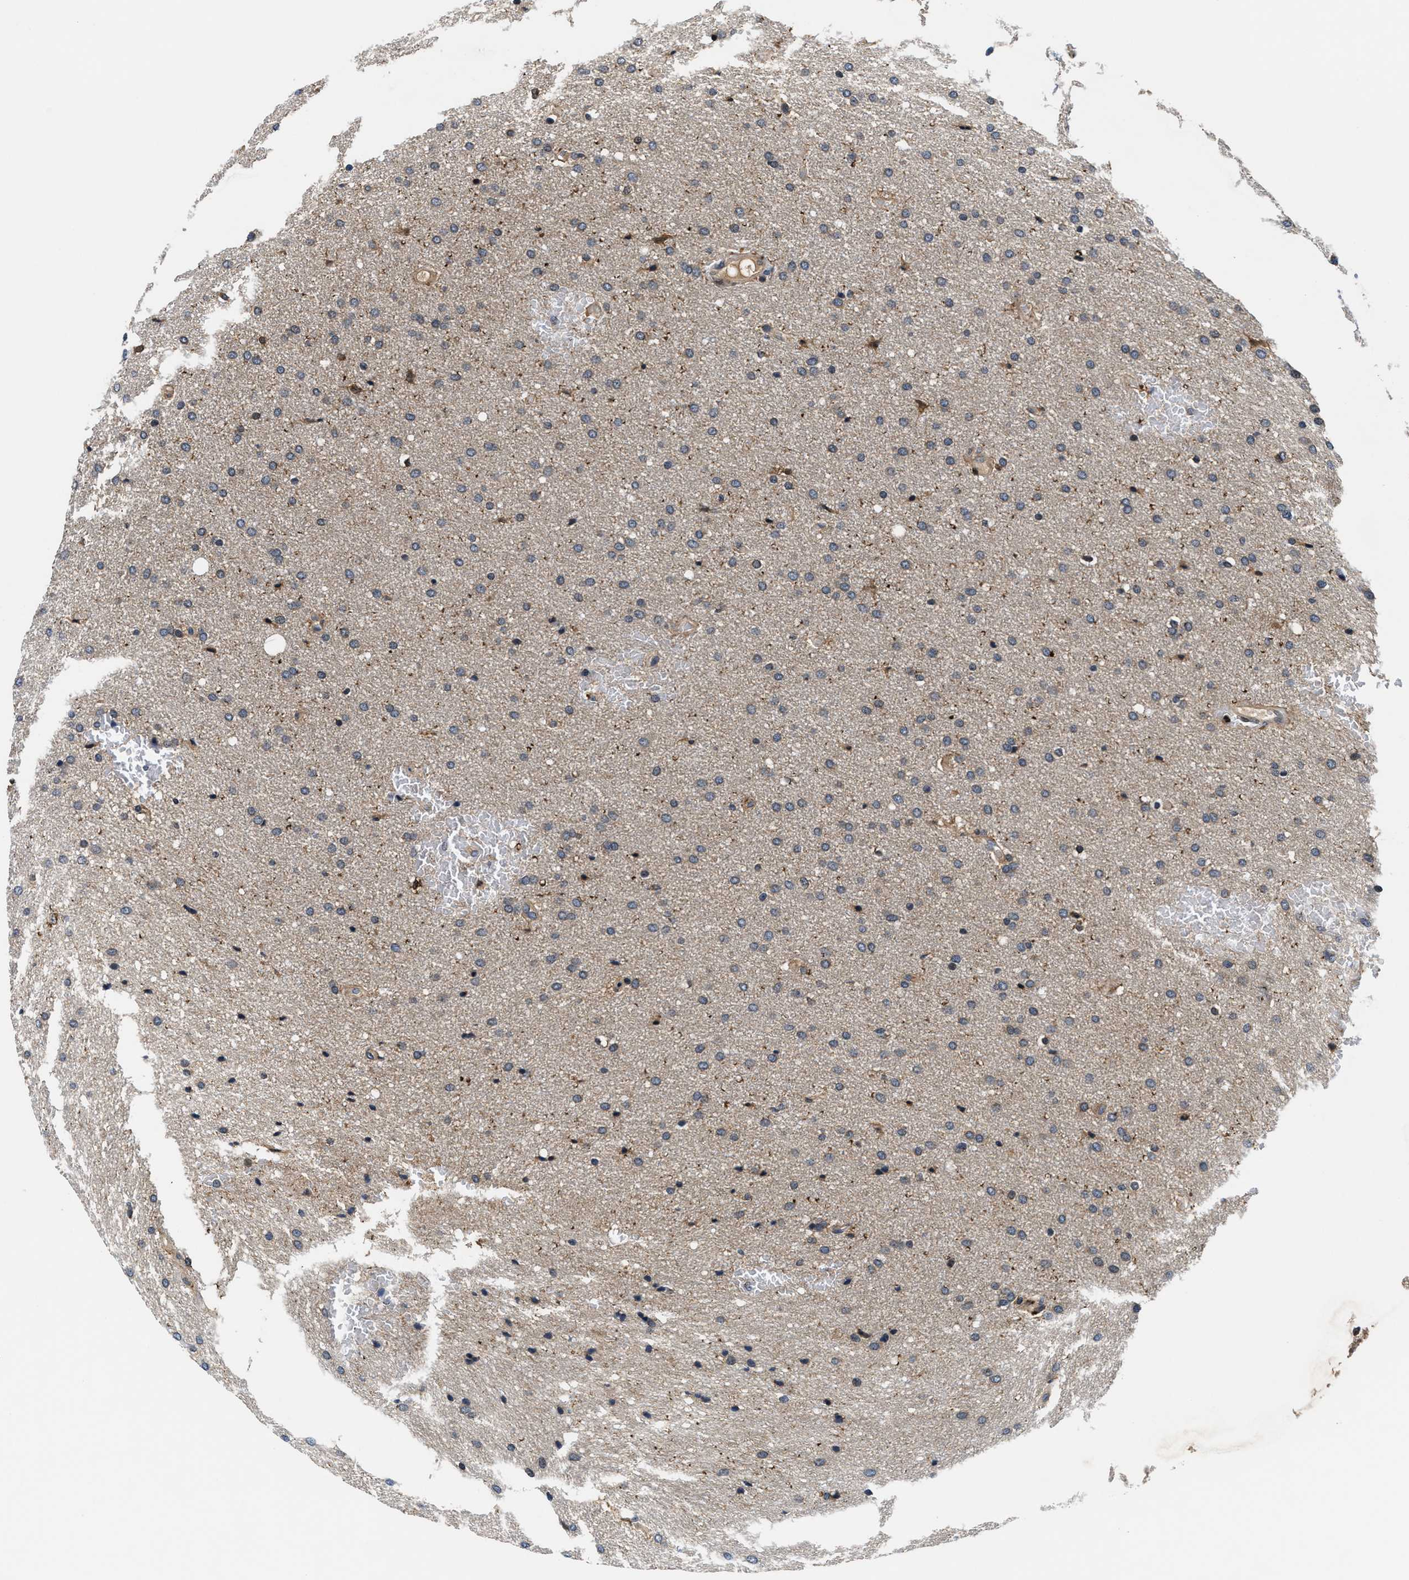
{"staining": {"intensity": "moderate", "quantity": "25%-75%", "location": "cytoplasmic/membranous"}, "tissue": "glioma", "cell_type": "Tumor cells", "image_type": "cancer", "snomed": [{"axis": "morphology", "description": "Glioma, malignant, Low grade"}, {"axis": "topography", "description": "Brain"}], "caption": "Malignant low-grade glioma stained with a protein marker reveals moderate staining in tumor cells.", "gene": "PHPT1", "patient": {"sex": "female", "age": 37}}